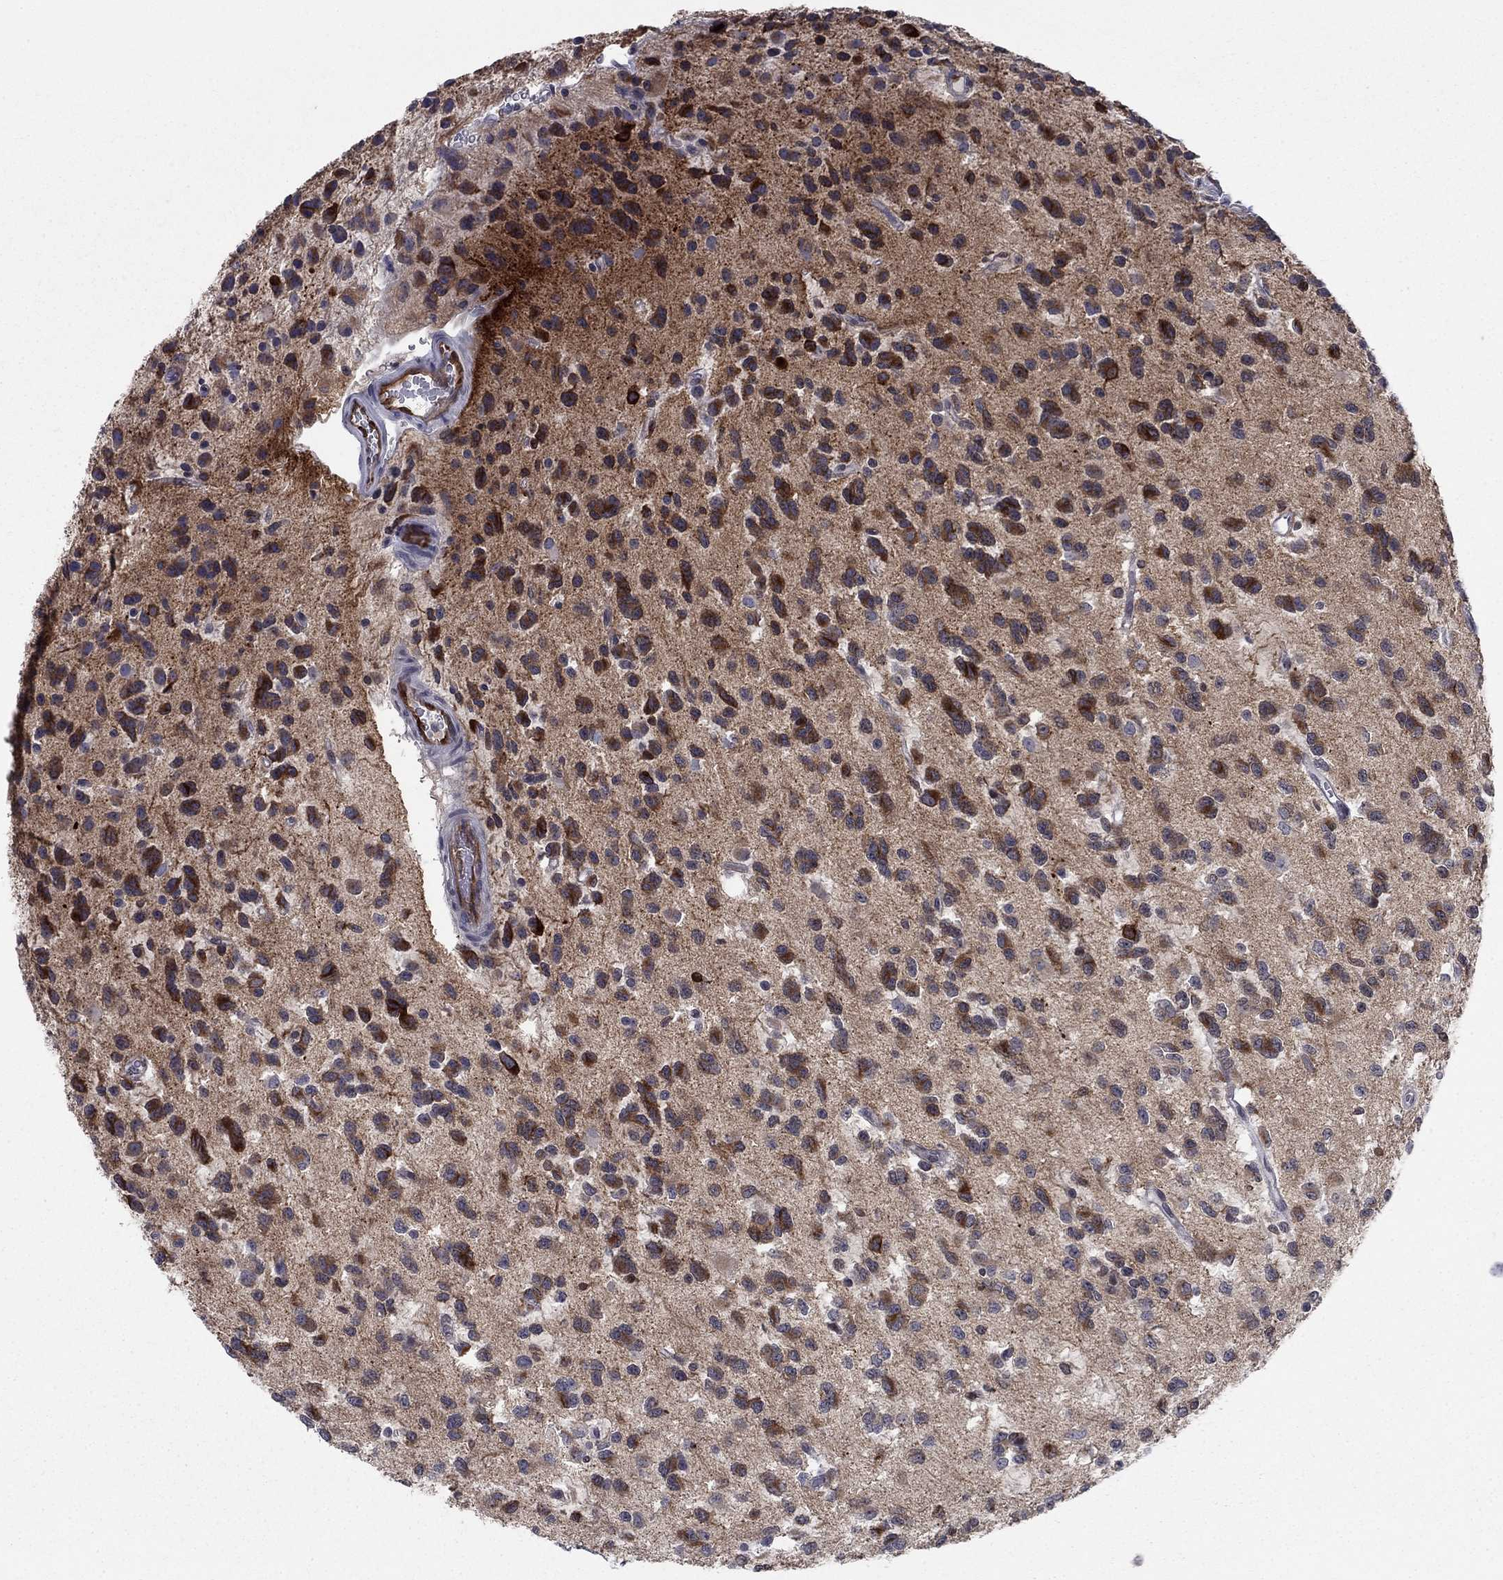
{"staining": {"intensity": "moderate", "quantity": ">75%", "location": "cytoplasmic/membranous"}, "tissue": "glioma", "cell_type": "Tumor cells", "image_type": "cancer", "snomed": [{"axis": "morphology", "description": "Glioma, malignant, Low grade"}, {"axis": "topography", "description": "Brain"}], "caption": "Moderate cytoplasmic/membranous protein staining is appreciated in about >75% of tumor cells in glioma.", "gene": "STMN1", "patient": {"sex": "female", "age": 45}}